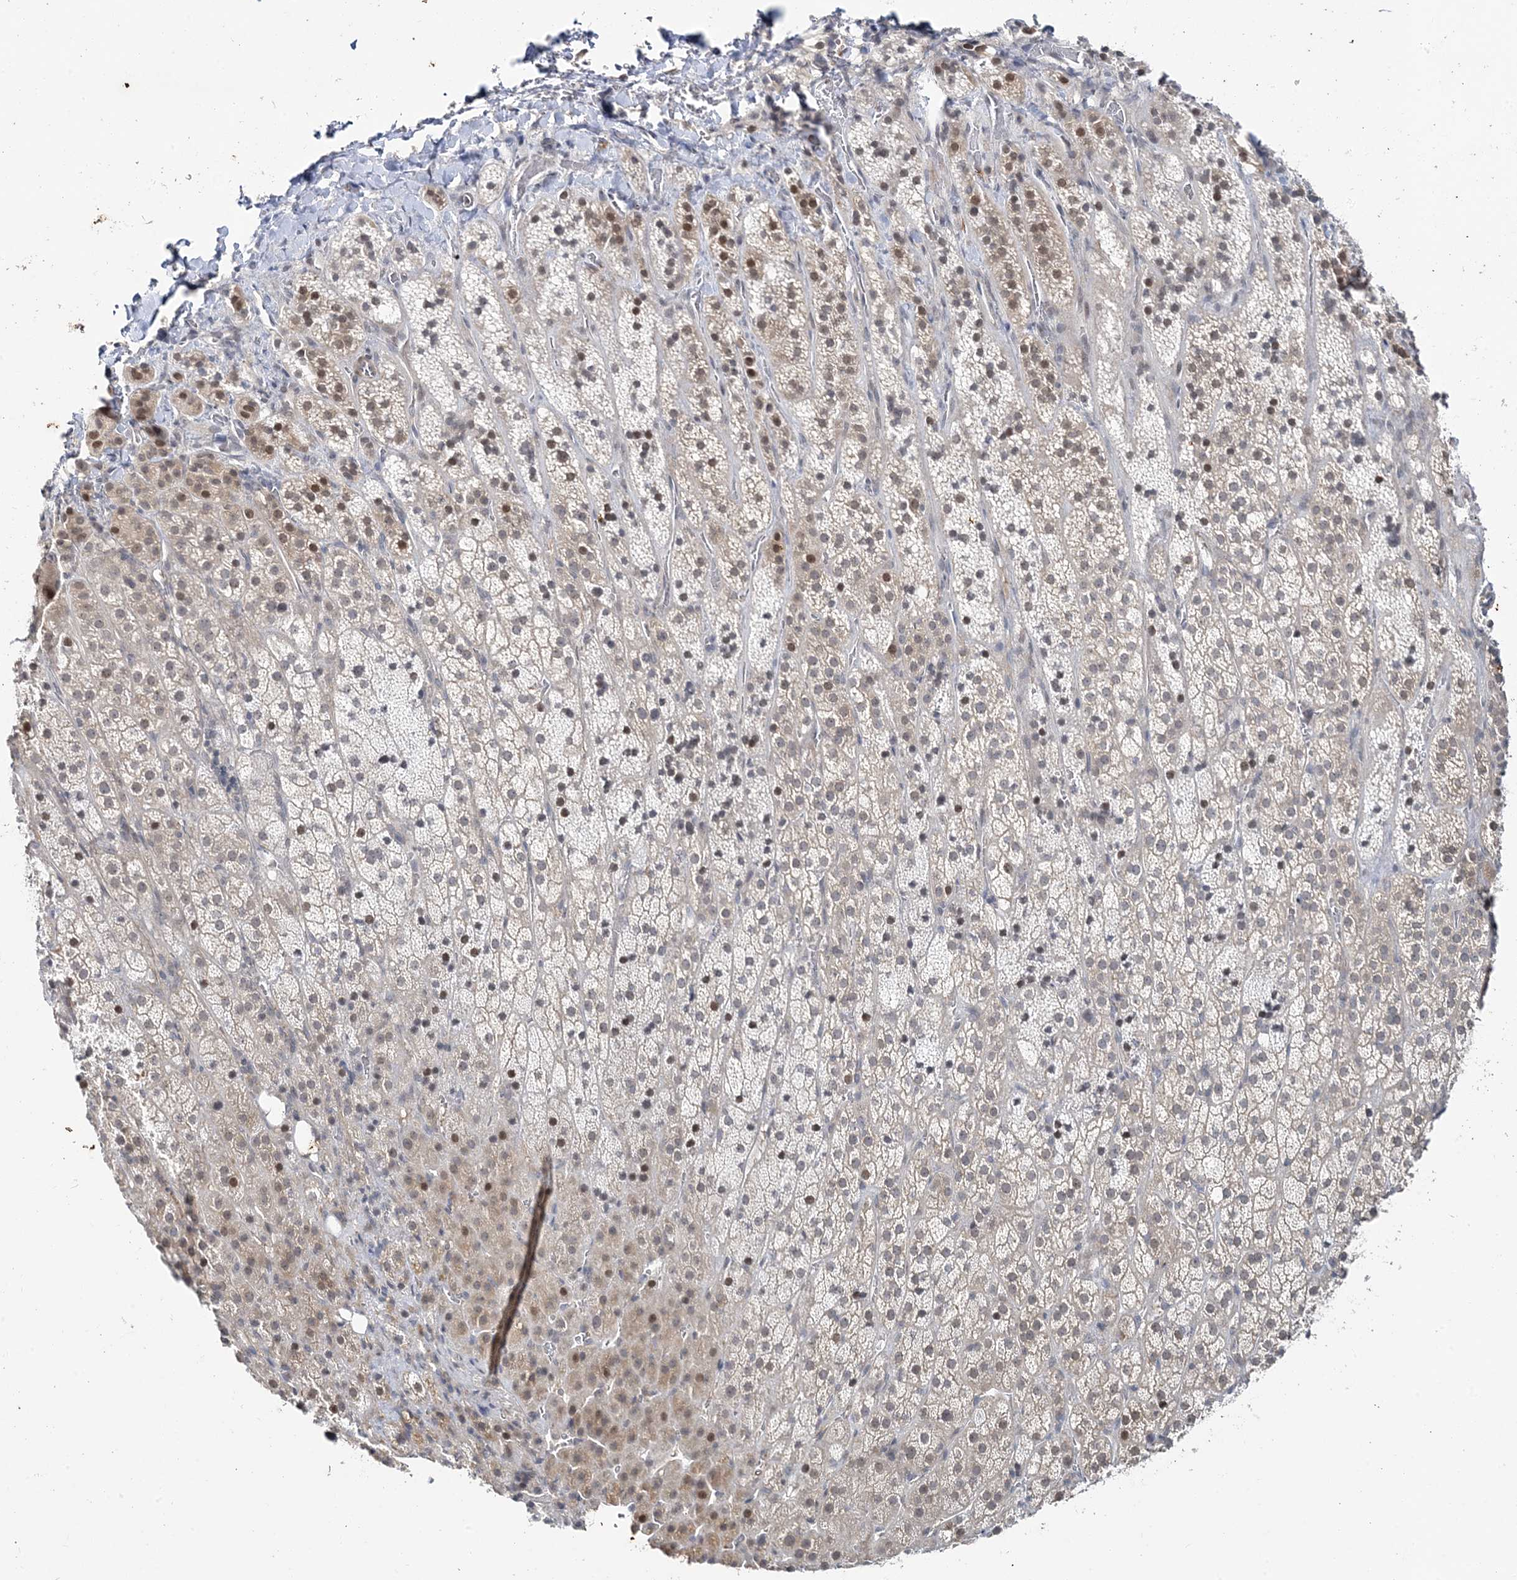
{"staining": {"intensity": "moderate", "quantity": "<25%", "location": "cytoplasmic/membranous,nuclear"}, "tissue": "adrenal gland", "cell_type": "Glandular cells", "image_type": "normal", "snomed": [{"axis": "morphology", "description": "Normal tissue, NOS"}, {"axis": "topography", "description": "Adrenal gland"}], "caption": "The image demonstrates a brown stain indicating the presence of a protein in the cytoplasmic/membranous,nuclear of glandular cells in adrenal gland.", "gene": "LEXM", "patient": {"sex": "female", "age": 57}}